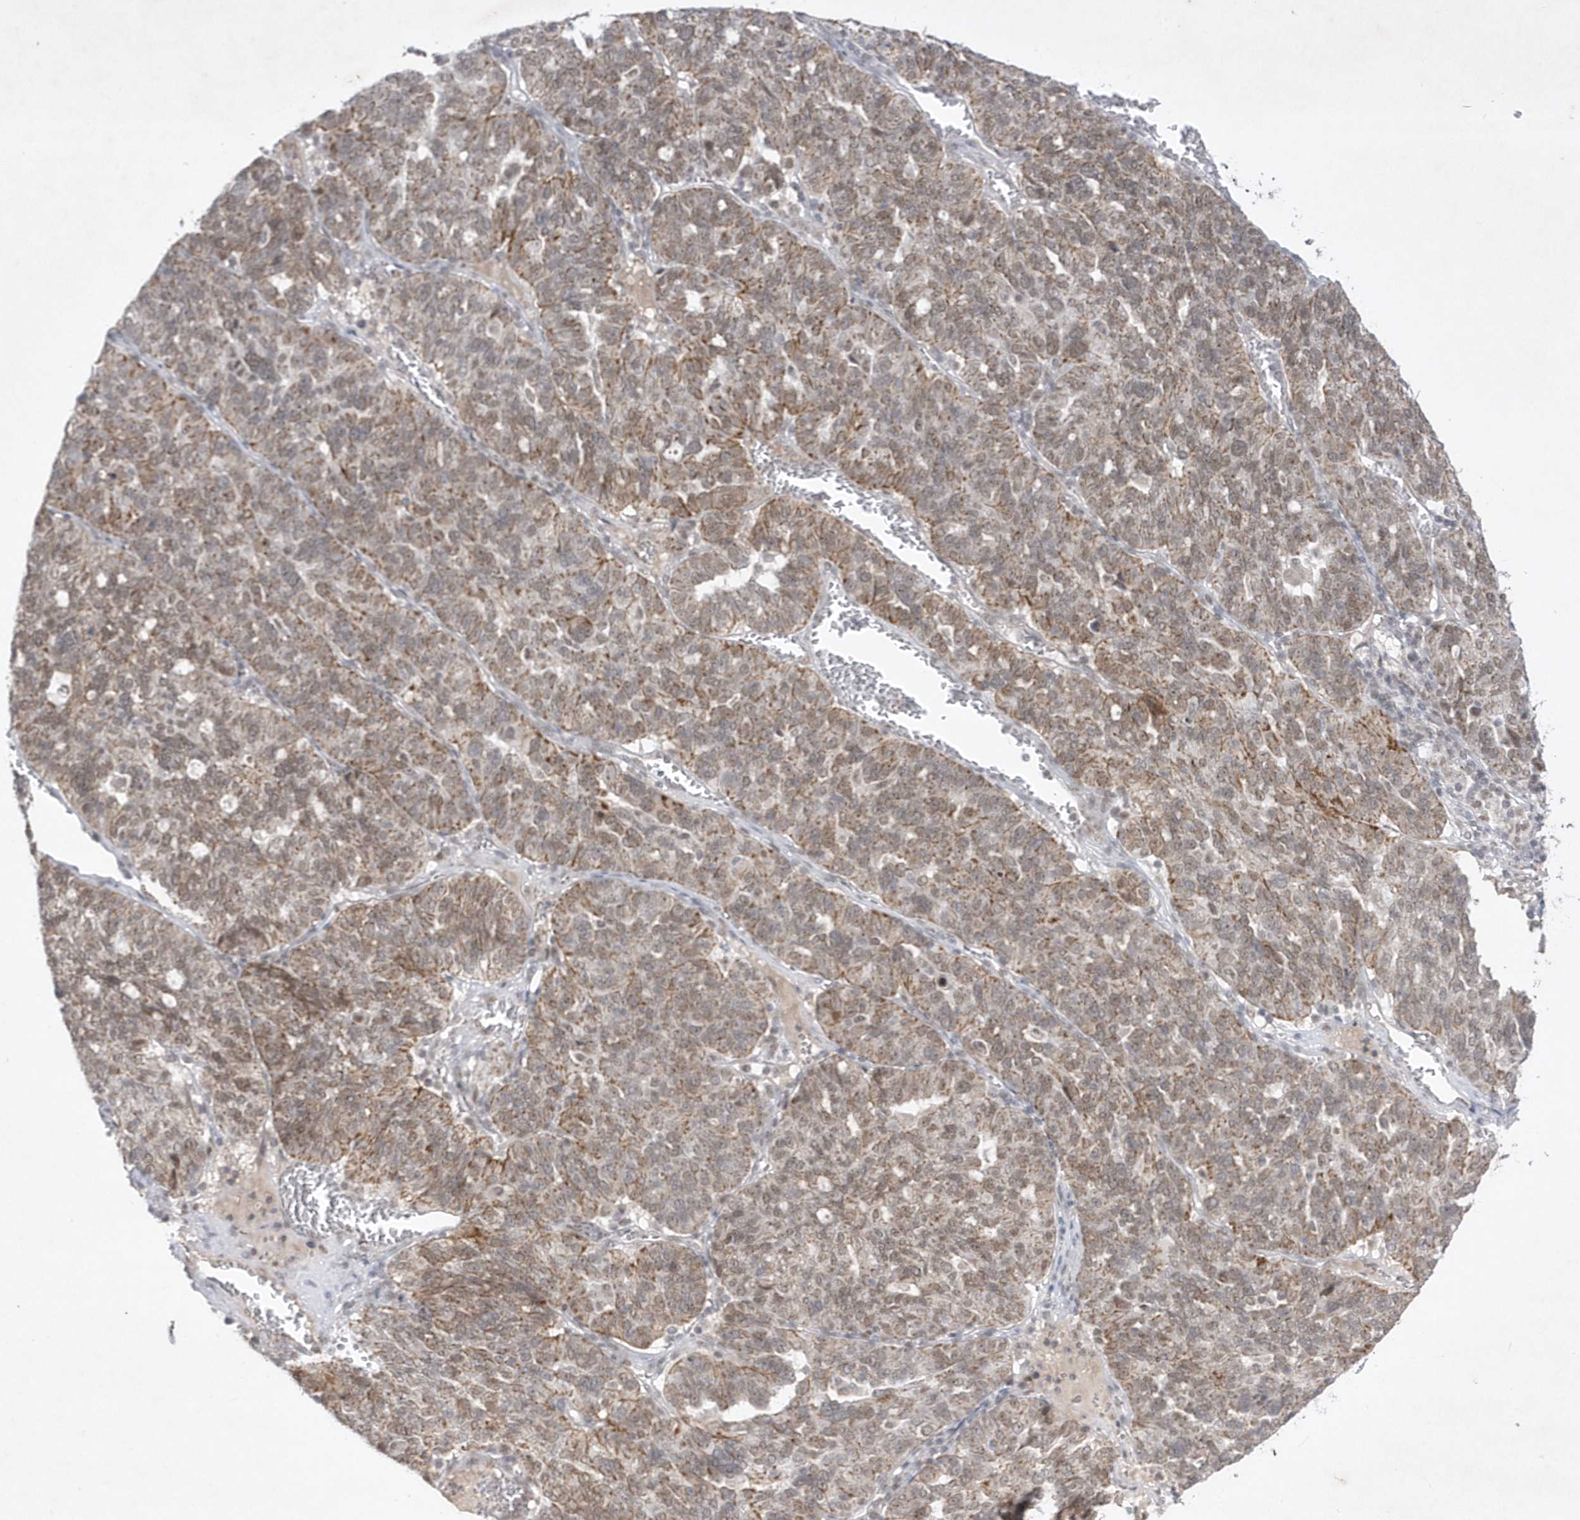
{"staining": {"intensity": "moderate", "quantity": "25%-75%", "location": "cytoplasmic/membranous"}, "tissue": "ovarian cancer", "cell_type": "Tumor cells", "image_type": "cancer", "snomed": [{"axis": "morphology", "description": "Cystadenocarcinoma, serous, NOS"}, {"axis": "topography", "description": "Ovary"}], "caption": "Moderate cytoplasmic/membranous positivity for a protein is seen in about 25%-75% of tumor cells of serous cystadenocarcinoma (ovarian) using IHC.", "gene": "CPSF3", "patient": {"sex": "female", "age": 59}}